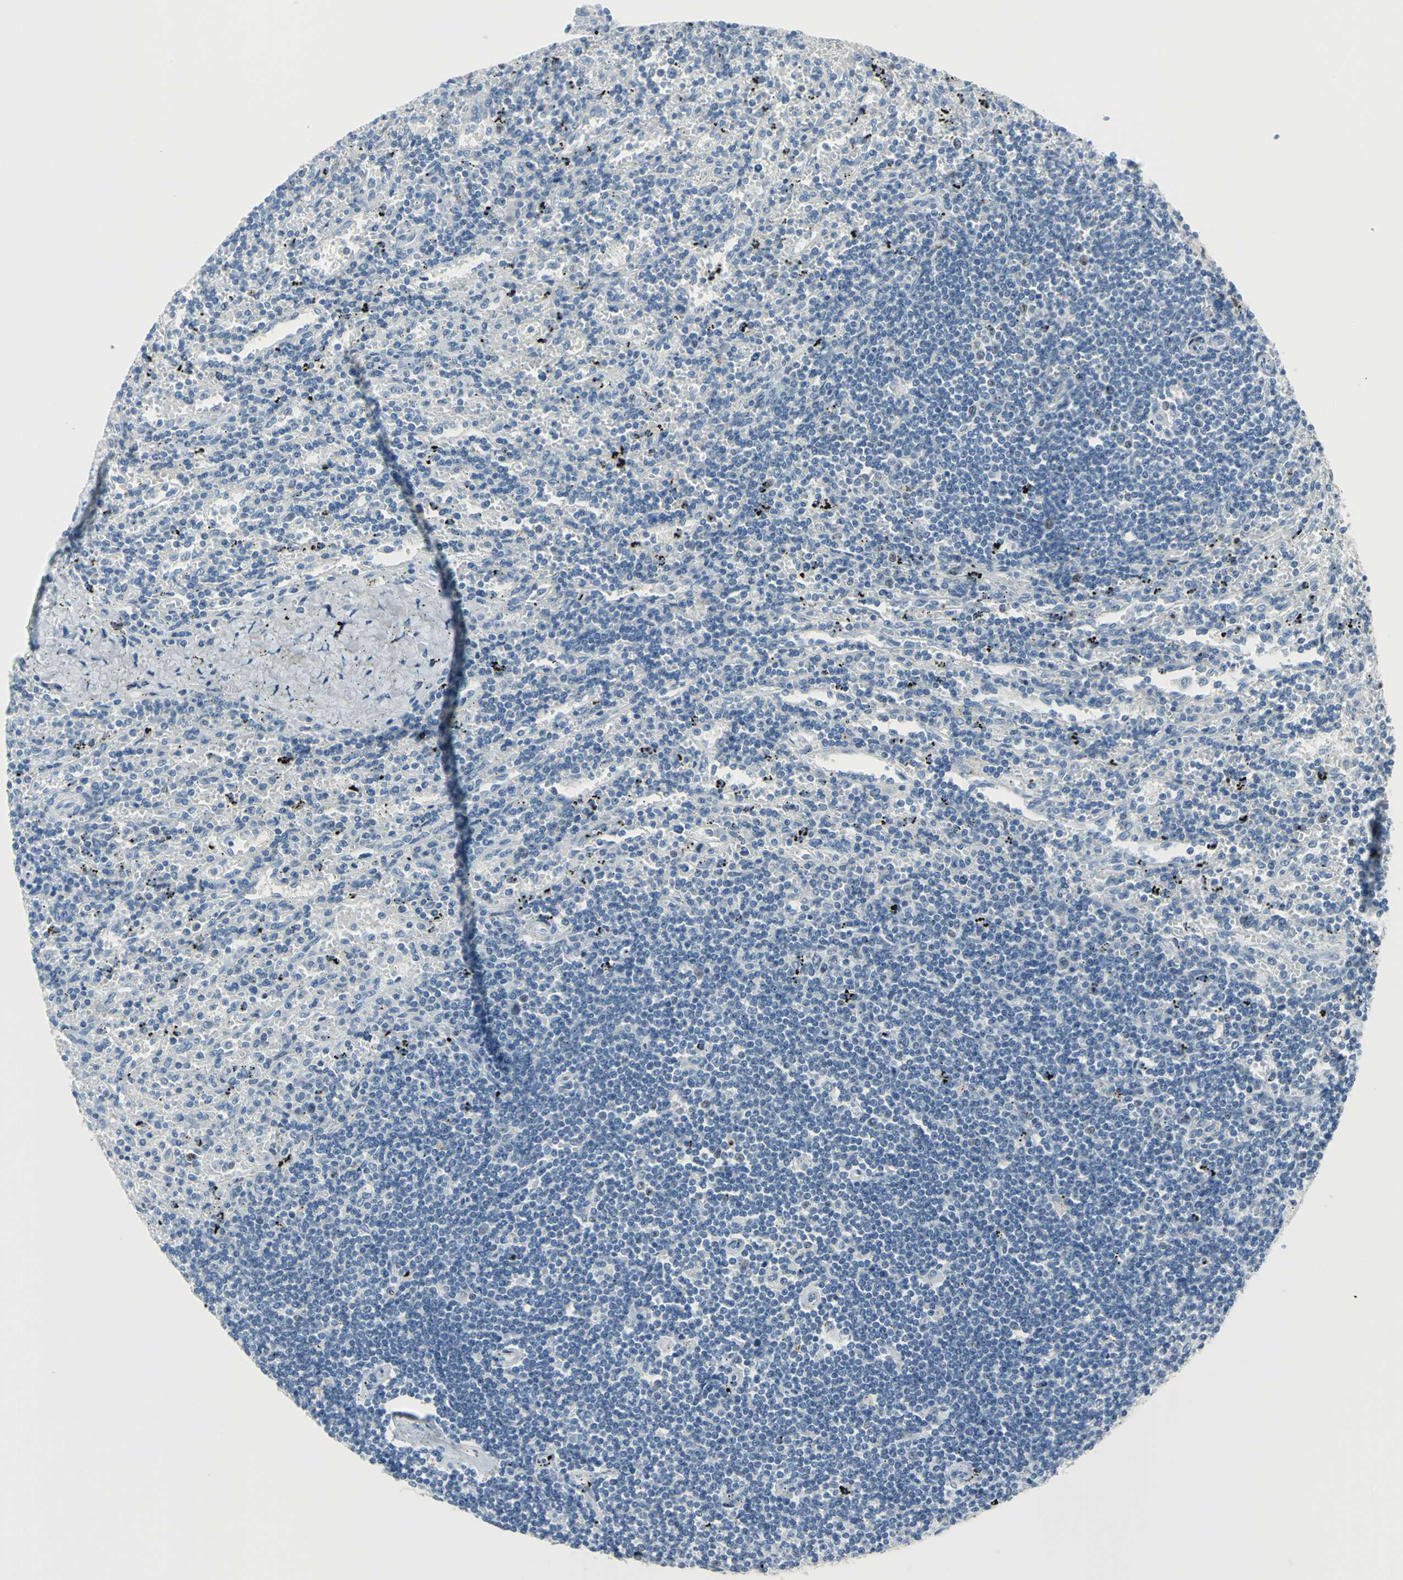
{"staining": {"intensity": "weak", "quantity": "<25%", "location": "nuclear"}, "tissue": "lymphoma", "cell_type": "Tumor cells", "image_type": "cancer", "snomed": [{"axis": "morphology", "description": "Malignant lymphoma, non-Hodgkin's type, Low grade"}, {"axis": "topography", "description": "Spleen"}], "caption": "DAB immunohistochemical staining of lymphoma demonstrates no significant staining in tumor cells.", "gene": "MCM3", "patient": {"sex": "male", "age": 76}}